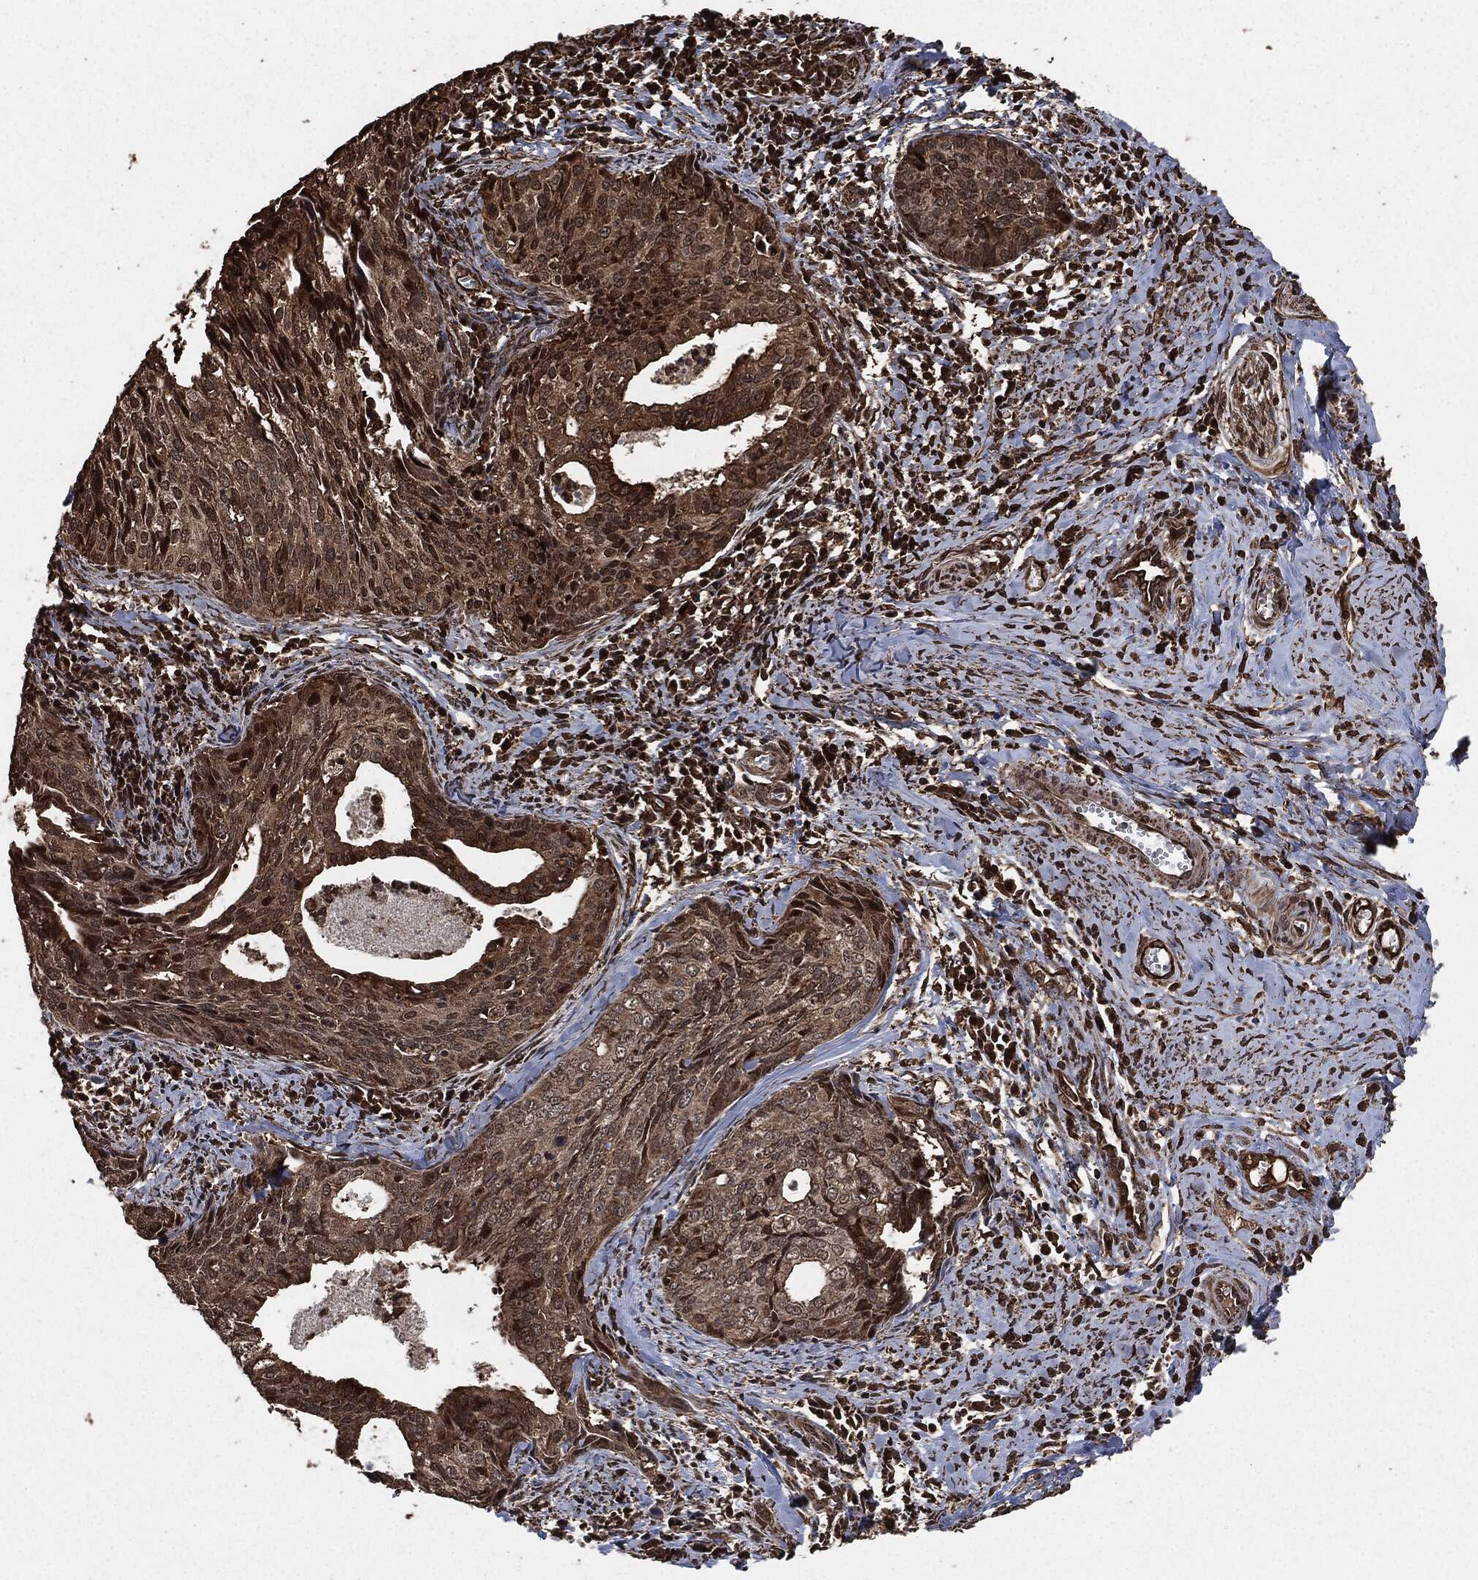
{"staining": {"intensity": "strong", "quantity": "25%-75%", "location": "cytoplasmic/membranous,nuclear"}, "tissue": "cervical cancer", "cell_type": "Tumor cells", "image_type": "cancer", "snomed": [{"axis": "morphology", "description": "Squamous cell carcinoma, NOS"}, {"axis": "topography", "description": "Cervix"}], "caption": "Immunohistochemistry (IHC) micrograph of neoplastic tissue: cervical squamous cell carcinoma stained using IHC reveals high levels of strong protein expression localized specifically in the cytoplasmic/membranous and nuclear of tumor cells, appearing as a cytoplasmic/membranous and nuclear brown color.", "gene": "EGFR", "patient": {"sex": "female", "age": 29}}